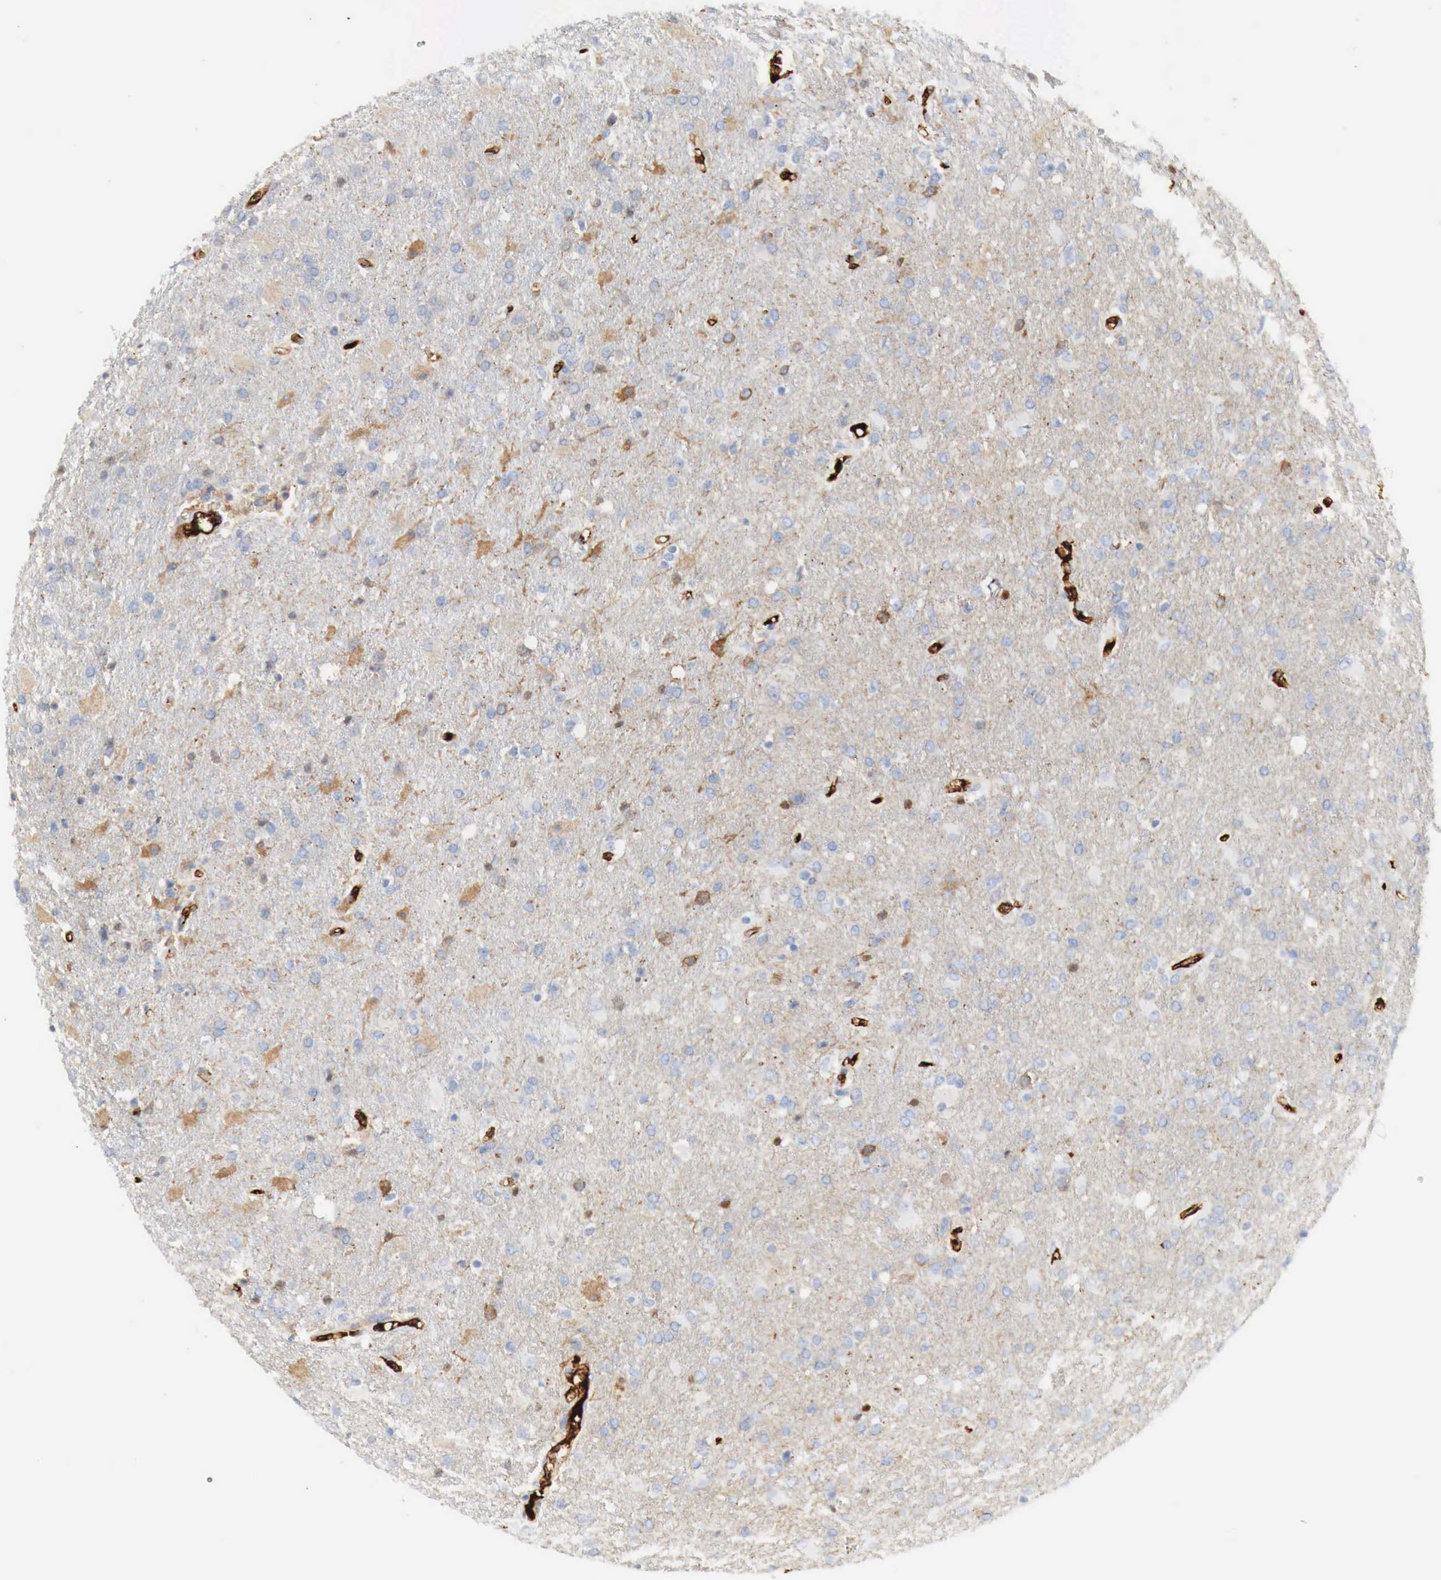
{"staining": {"intensity": "negative", "quantity": "none", "location": "none"}, "tissue": "glioma", "cell_type": "Tumor cells", "image_type": "cancer", "snomed": [{"axis": "morphology", "description": "Glioma, malignant, High grade"}, {"axis": "topography", "description": "Brain"}], "caption": "DAB immunohistochemical staining of human high-grade glioma (malignant) reveals no significant expression in tumor cells.", "gene": "IGLC3", "patient": {"sex": "male", "age": 68}}